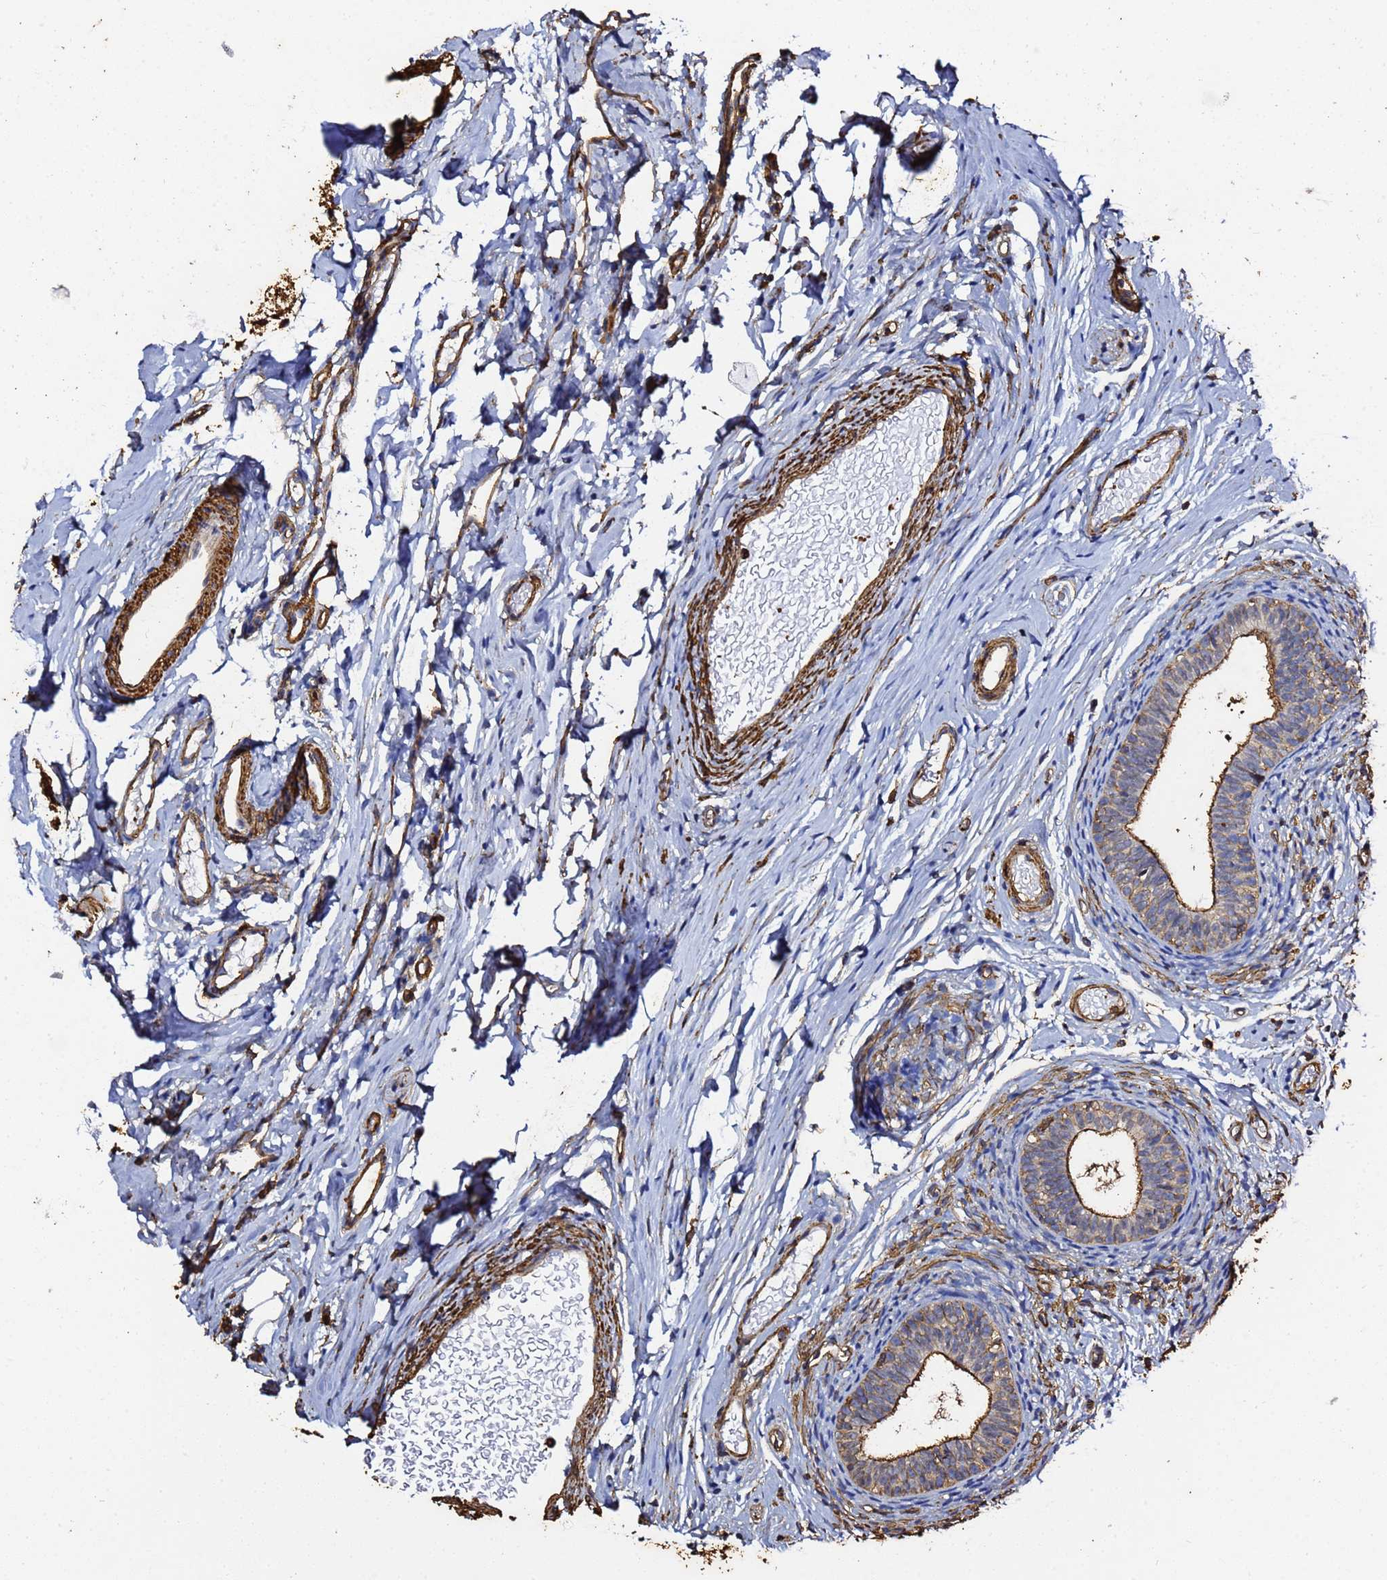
{"staining": {"intensity": "strong", "quantity": "25%-75%", "location": "cytoplasmic/membranous"}, "tissue": "epididymis", "cell_type": "Glandular cells", "image_type": "normal", "snomed": [{"axis": "morphology", "description": "Normal tissue, NOS"}, {"axis": "topography", "description": "Epididymis"}], "caption": "Immunohistochemical staining of normal epididymis exhibits strong cytoplasmic/membranous protein expression in about 25%-75% of glandular cells.", "gene": "ACTA1", "patient": {"sex": "male", "age": 4}}